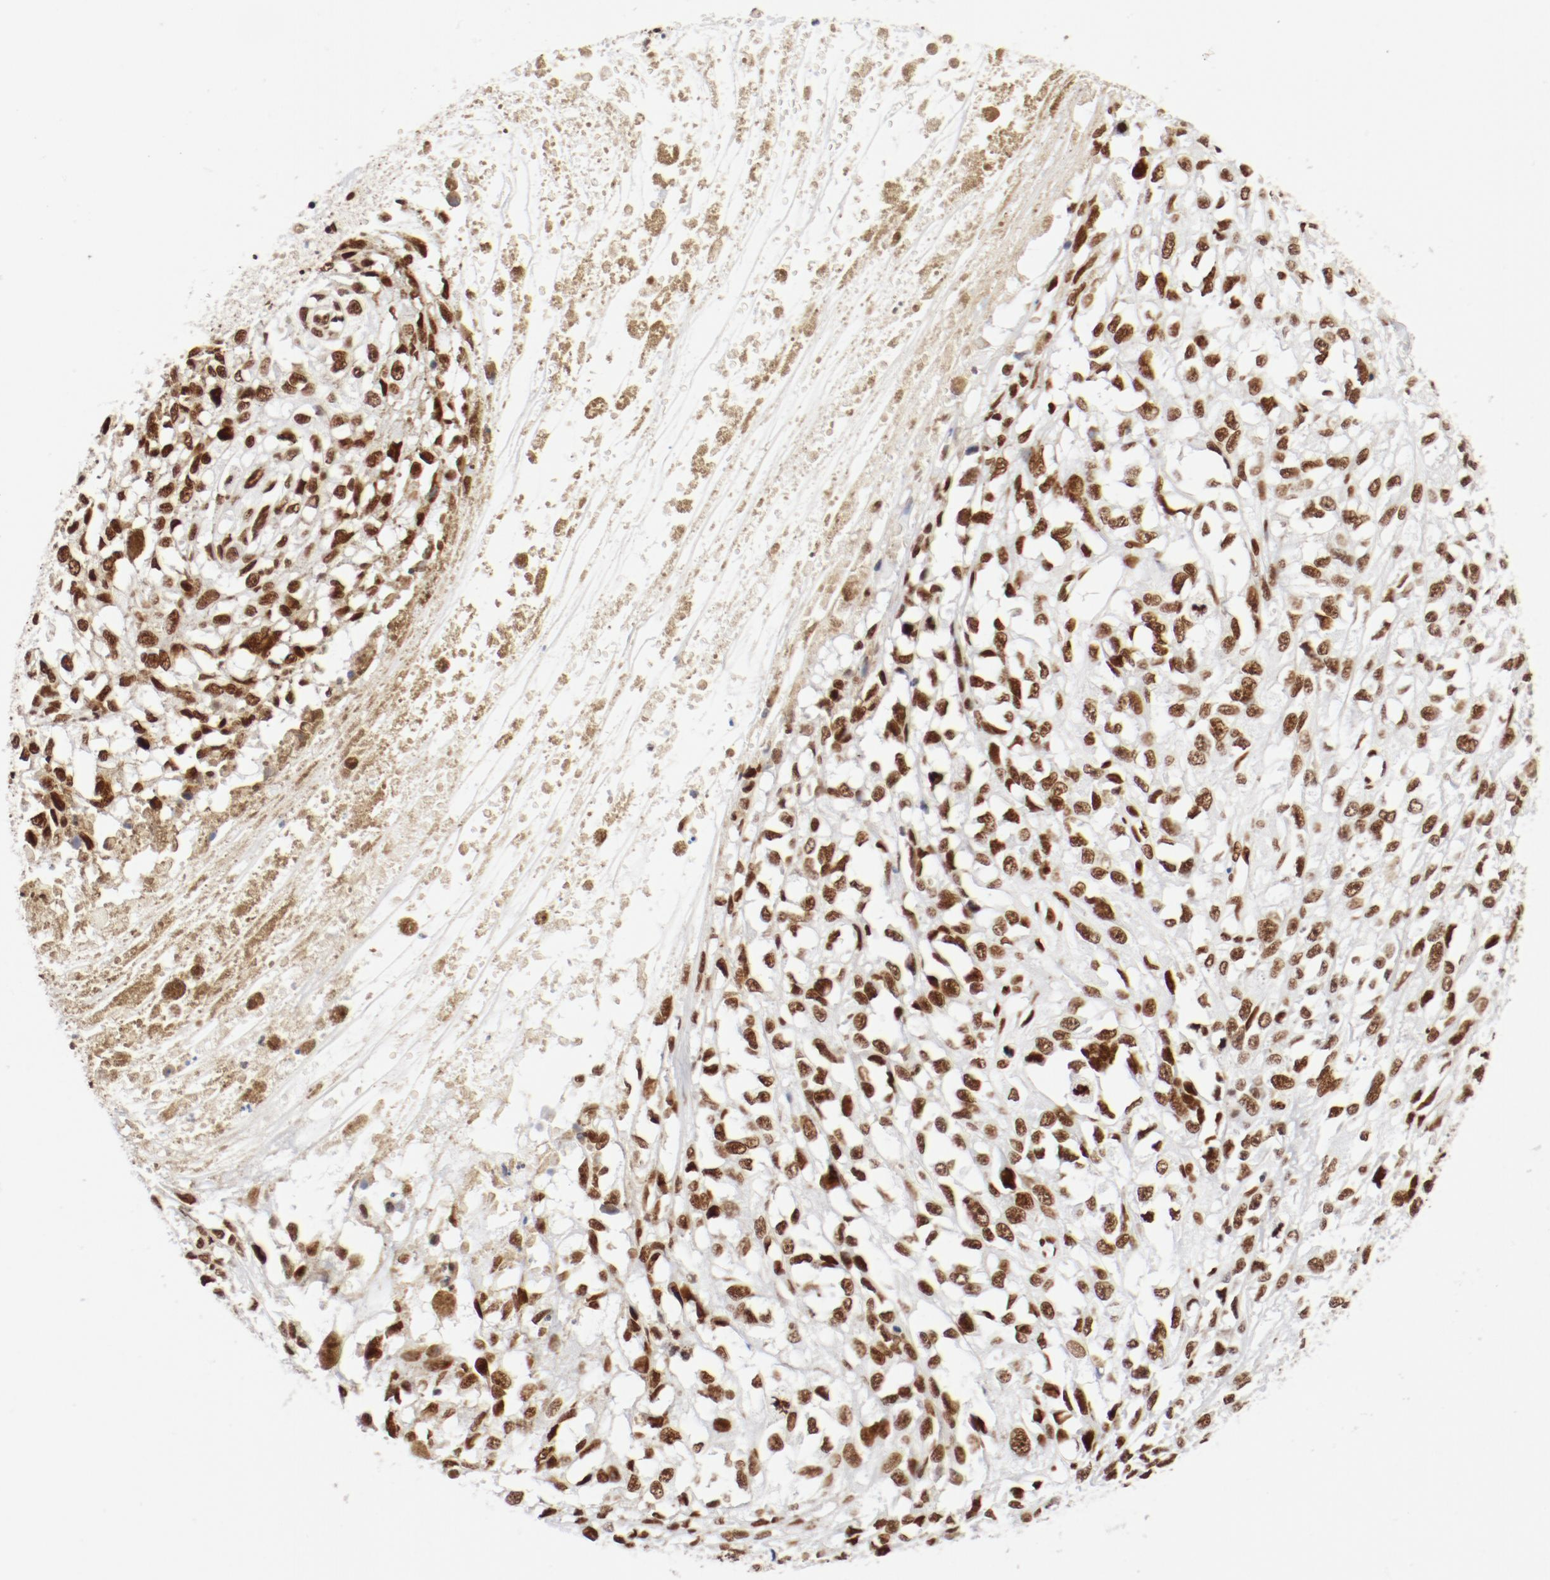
{"staining": {"intensity": "moderate", "quantity": ">75%", "location": "nuclear"}, "tissue": "melanoma", "cell_type": "Tumor cells", "image_type": "cancer", "snomed": [{"axis": "morphology", "description": "Malignant melanoma, Metastatic site"}, {"axis": "topography", "description": "Lymph node"}], "caption": "Brown immunohistochemical staining in human melanoma displays moderate nuclear staining in about >75% of tumor cells.", "gene": "CTBP1", "patient": {"sex": "male", "age": 59}}